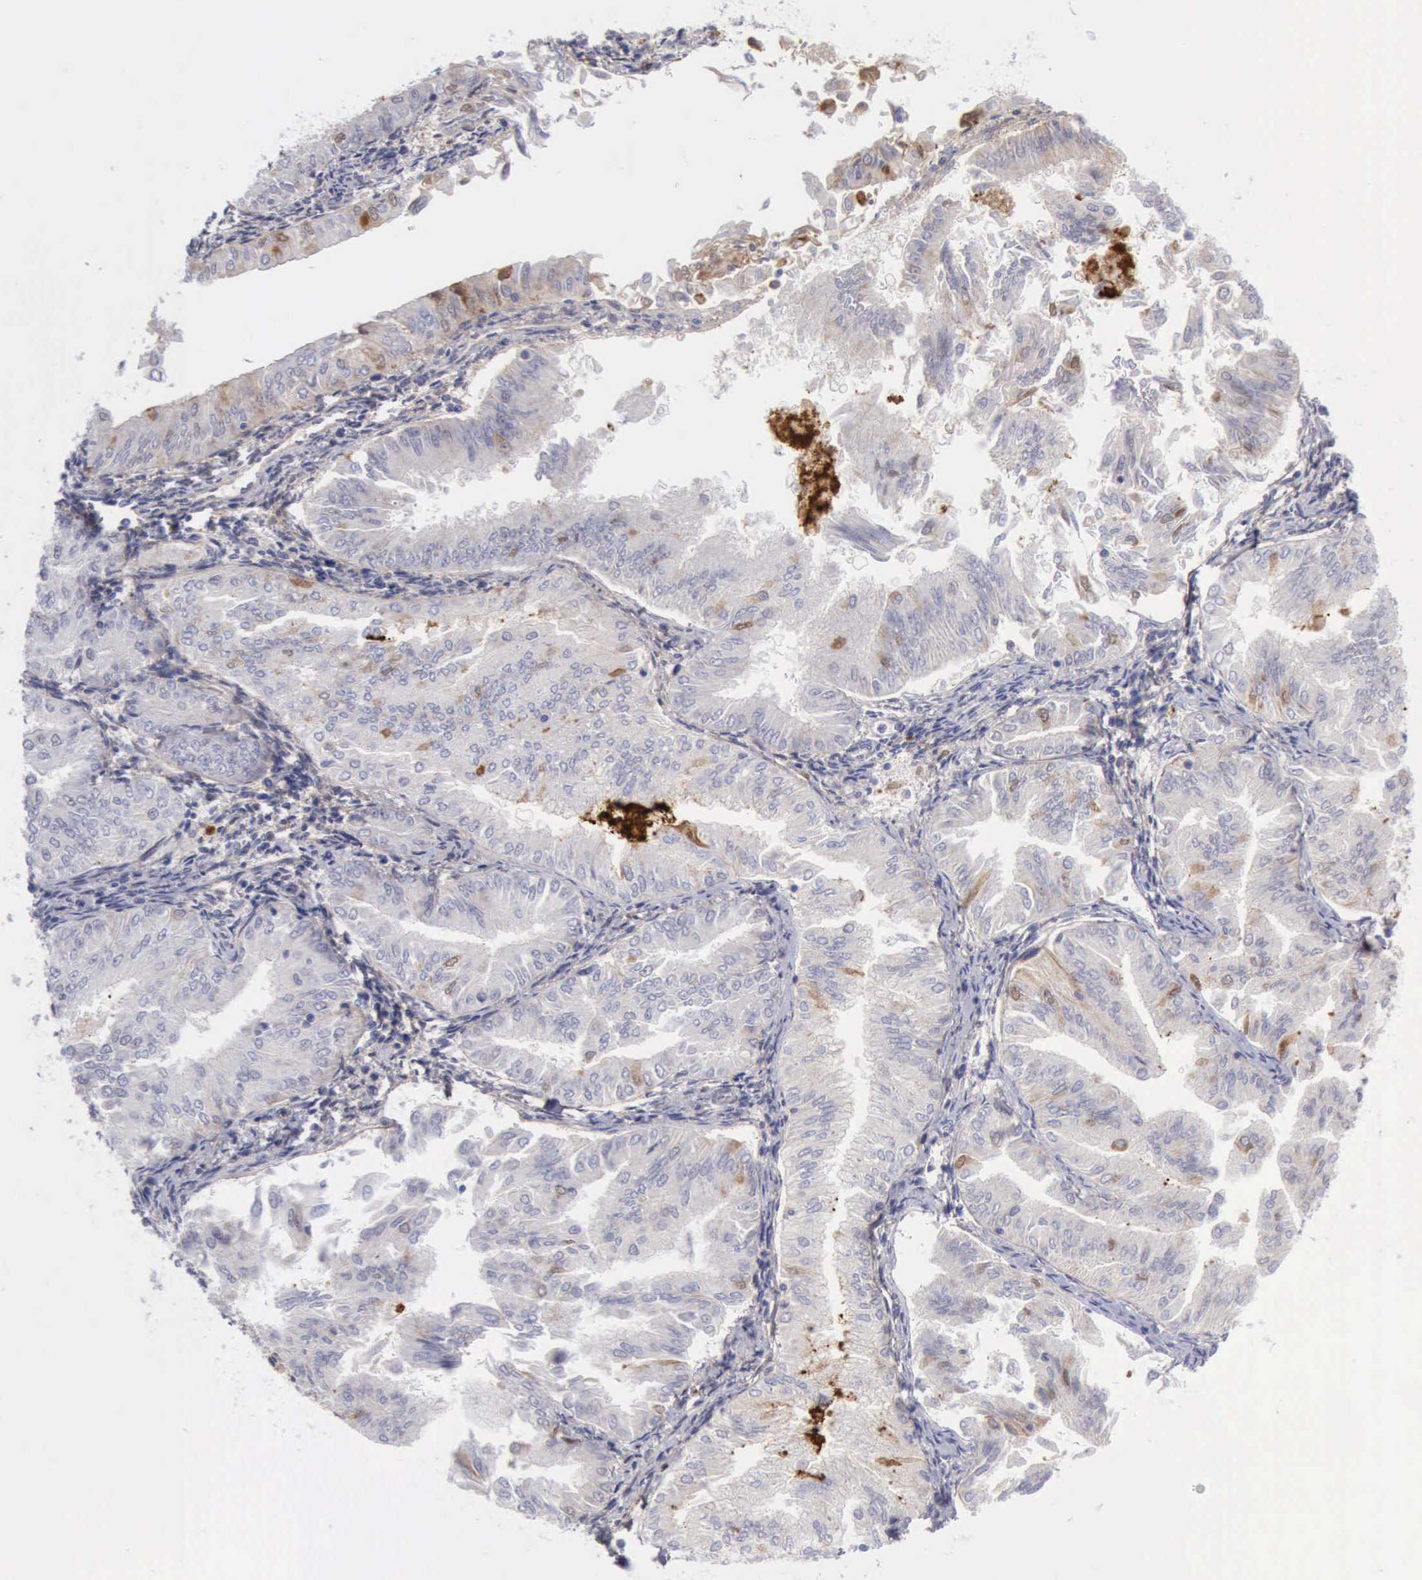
{"staining": {"intensity": "moderate", "quantity": "<25%", "location": "cytoplasmic/membranous"}, "tissue": "endometrial cancer", "cell_type": "Tumor cells", "image_type": "cancer", "snomed": [{"axis": "morphology", "description": "Adenocarcinoma, NOS"}, {"axis": "topography", "description": "Endometrium"}], "caption": "This is a photomicrograph of immunohistochemistry staining of endometrial adenocarcinoma, which shows moderate expression in the cytoplasmic/membranous of tumor cells.", "gene": "TFRC", "patient": {"sex": "female", "age": 53}}